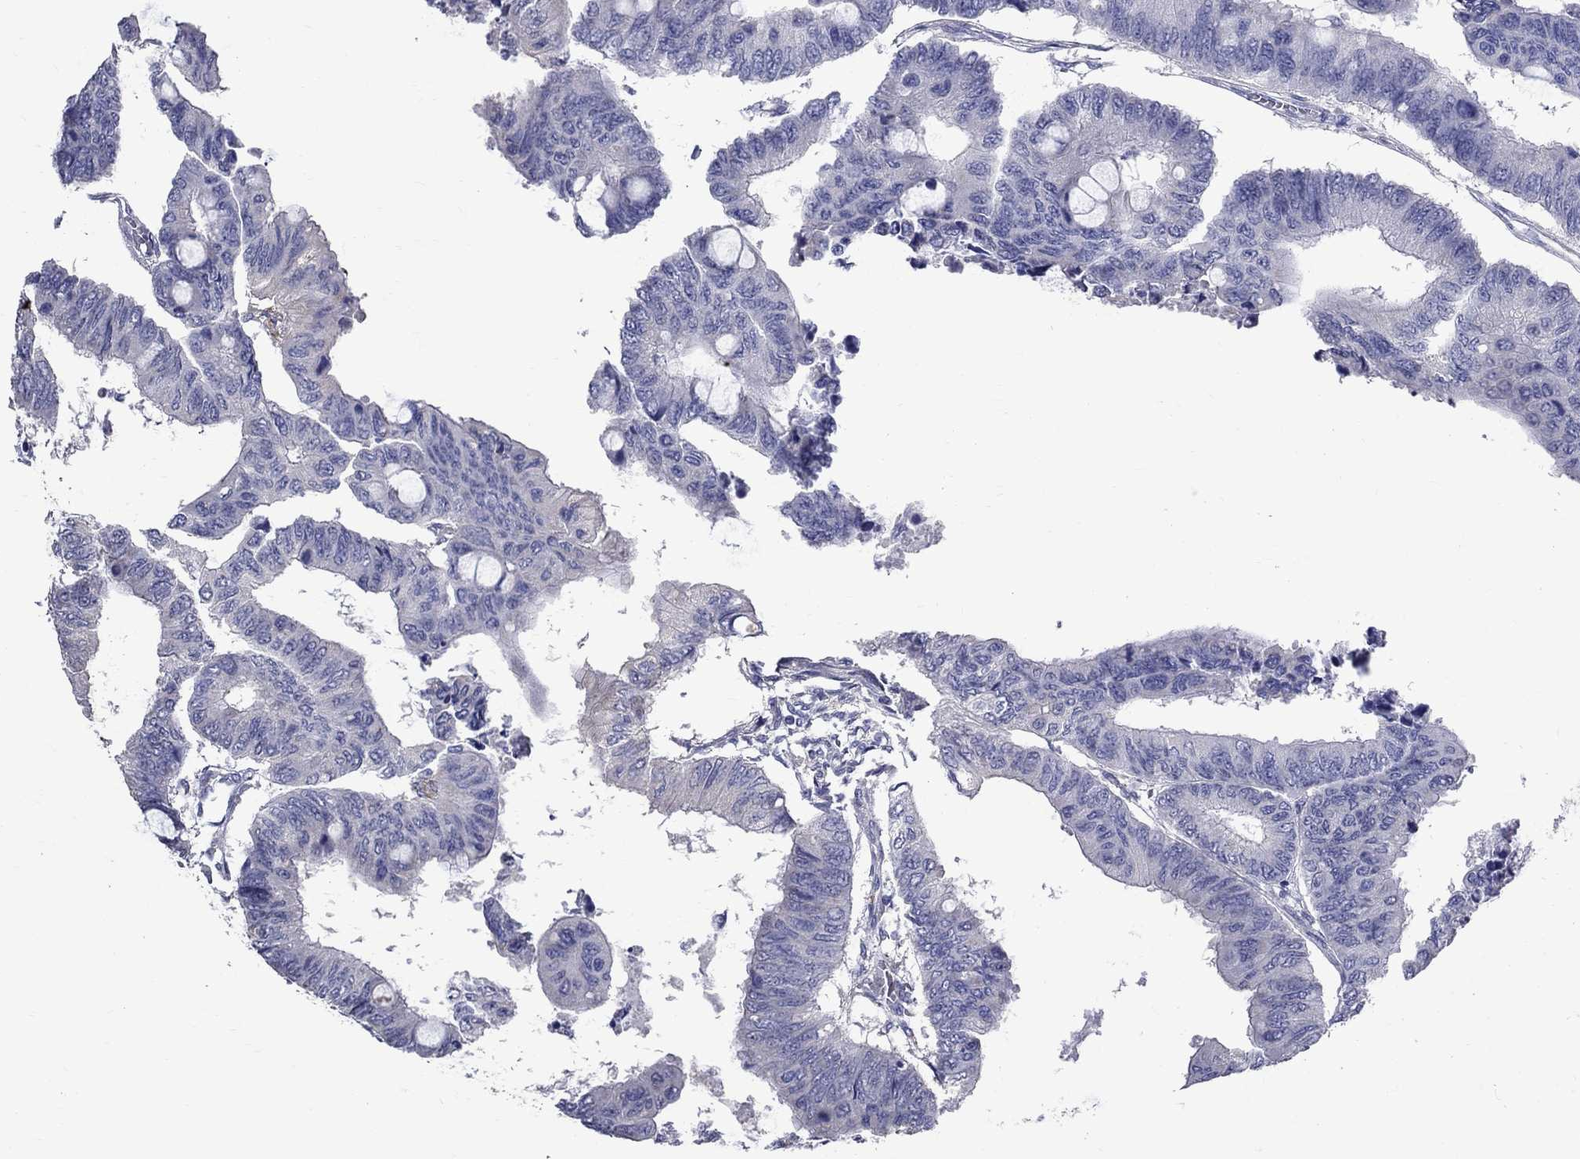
{"staining": {"intensity": "negative", "quantity": "none", "location": "none"}, "tissue": "colorectal cancer", "cell_type": "Tumor cells", "image_type": "cancer", "snomed": [{"axis": "morphology", "description": "Normal tissue, NOS"}, {"axis": "morphology", "description": "Adenocarcinoma, NOS"}, {"axis": "topography", "description": "Rectum"}, {"axis": "topography", "description": "Peripheral nerve tissue"}], "caption": "Tumor cells are negative for protein expression in human colorectal cancer (adenocarcinoma).", "gene": "ANXA10", "patient": {"sex": "male", "age": 92}}